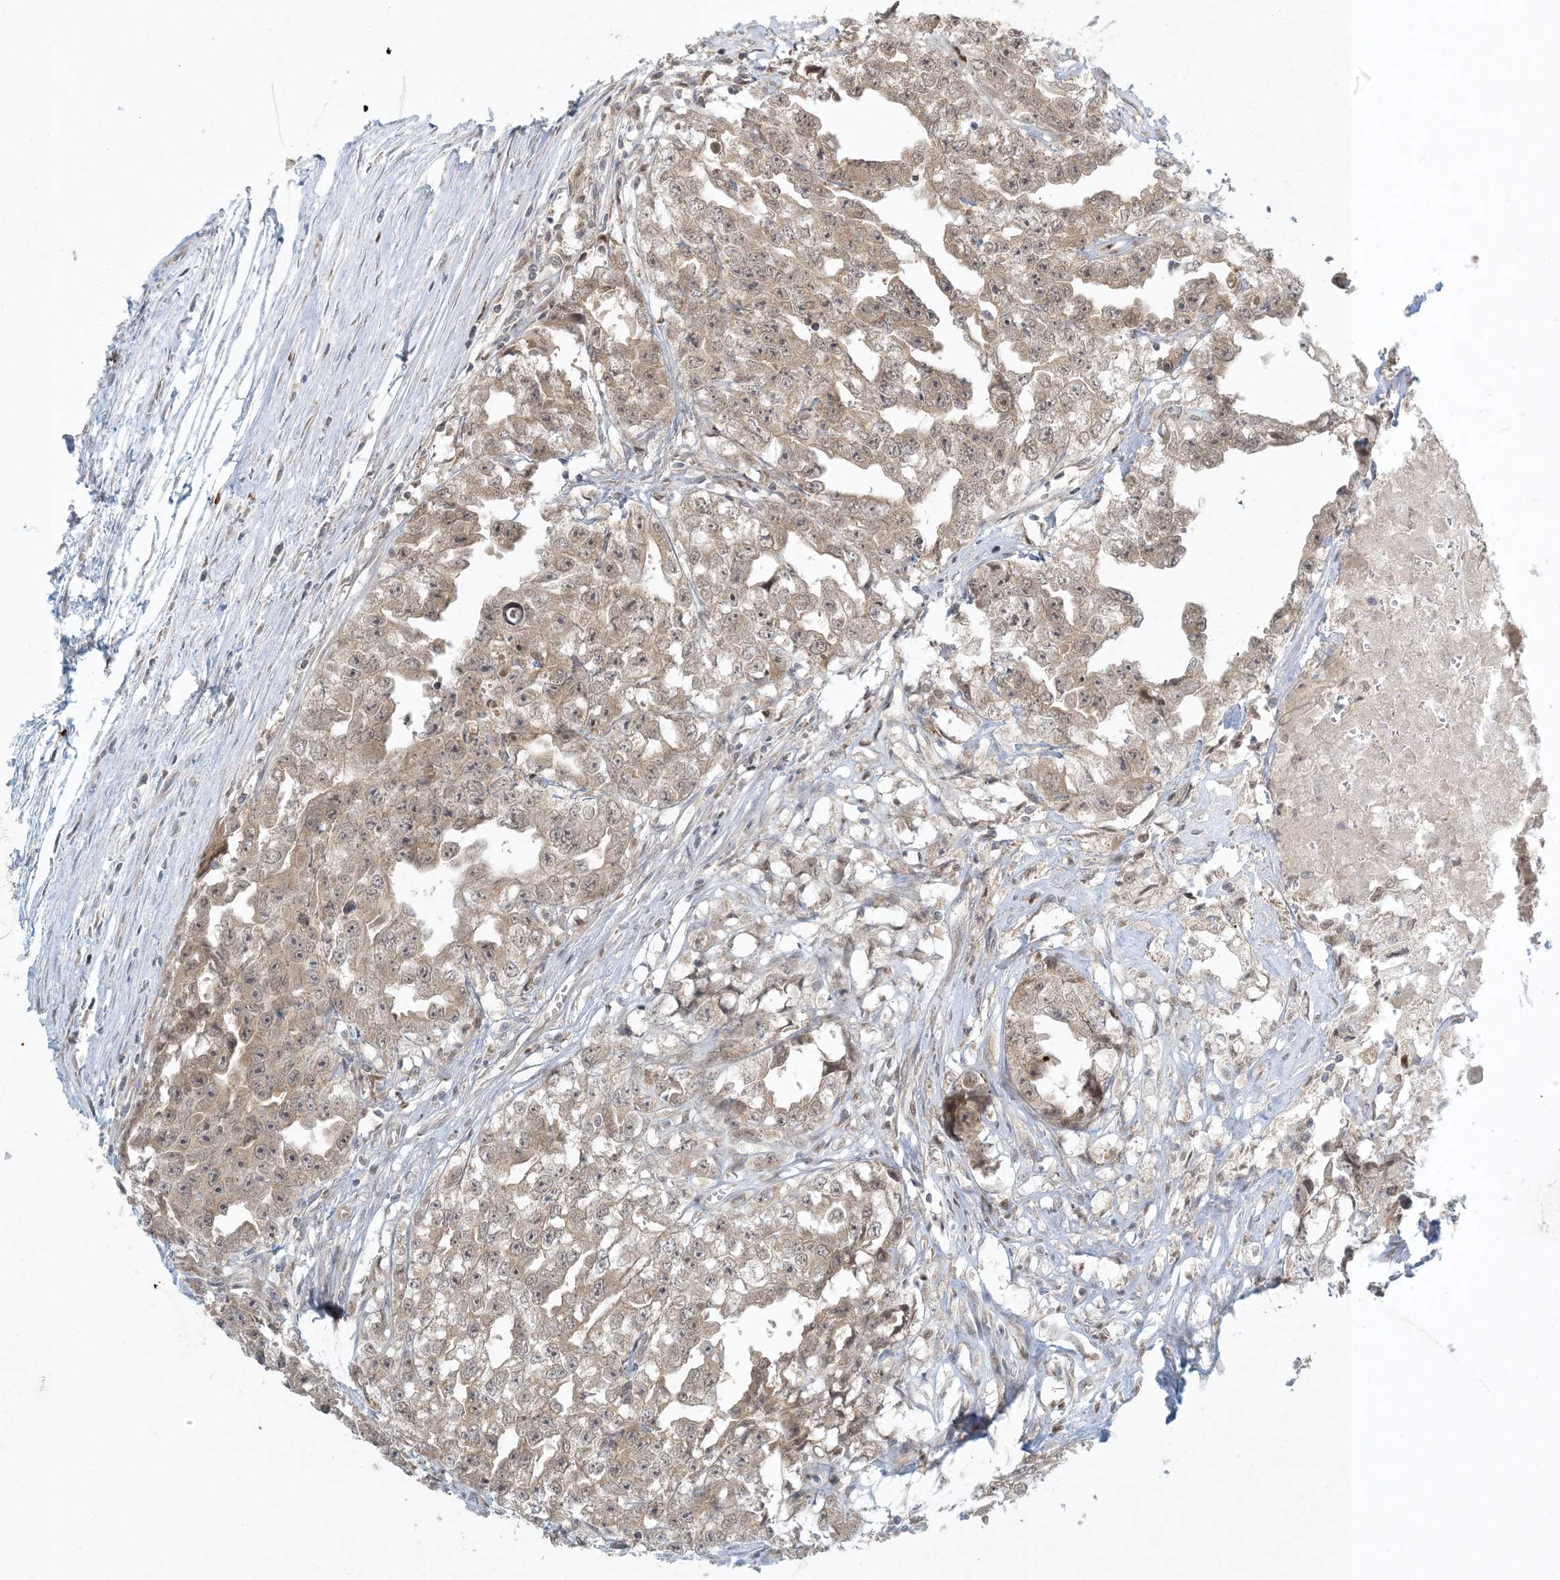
{"staining": {"intensity": "moderate", "quantity": "<25%", "location": "cytoplasmic/membranous"}, "tissue": "testis cancer", "cell_type": "Tumor cells", "image_type": "cancer", "snomed": [{"axis": "morphology", "description": "Seminoma, NOS"}, {"axis": "morphology", "description": "Carcinoma, Embryonal, NOS"}, {"axis": "topography", "description": "Testis"}], "caption": "Tumor cells display moderate cytoplasmic/membranous staining in about <25% of cells in seminoma (testis). Using DAB (3,3'-diaminobenzidine) (brown) and hematoxylin (blue) stains, captured at high magnification using brightfield microscopy.", "gene": "CTDNEP1", "patient": {"sex": "male", "age": 43}}